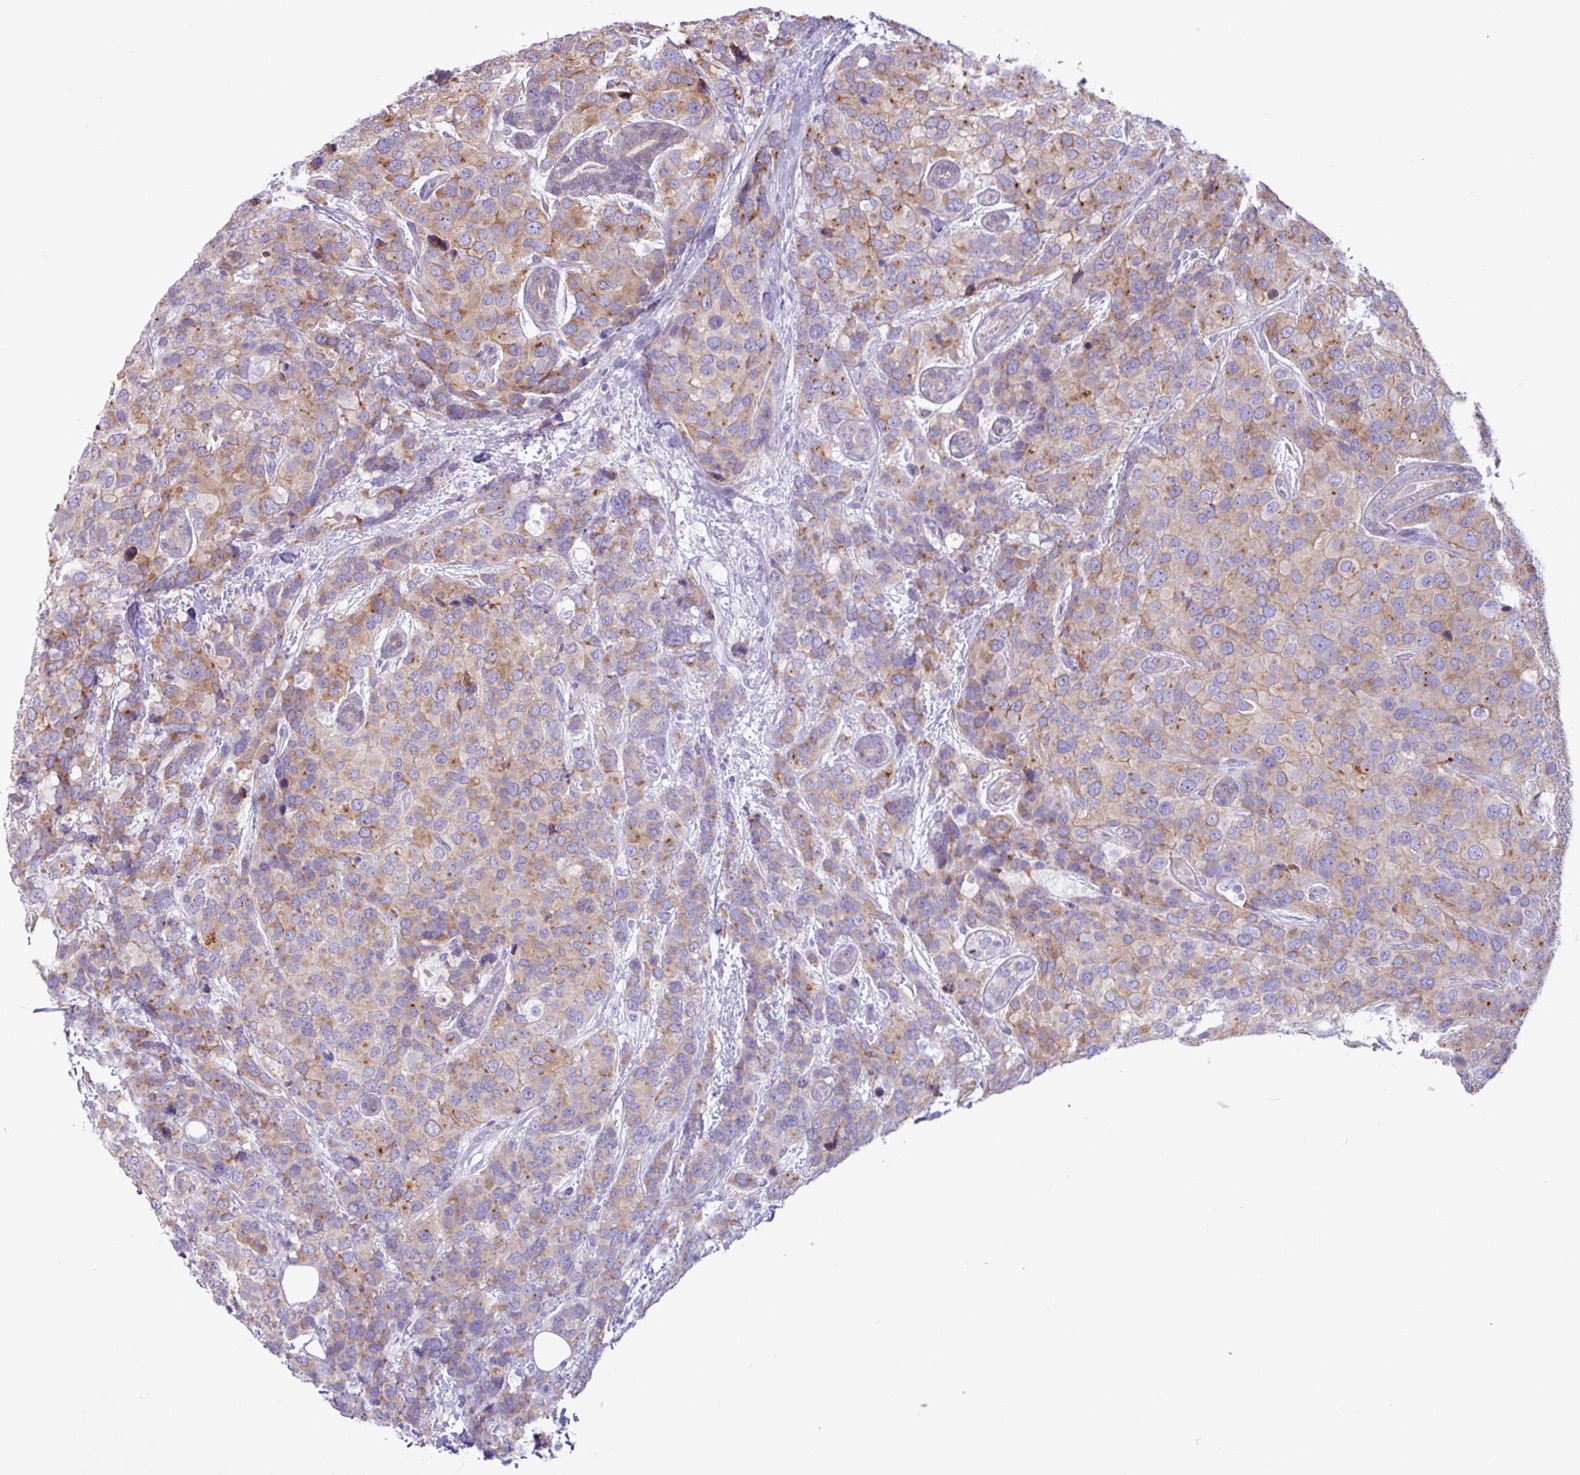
{"staining": {"intensity": "moderate", "quantity": "25%-75%", "location": "cytoplasmic/membranous"}, "tissue": "breast cancer", "cell_type": "Tumor cells", "image_type": "cancer", "snomed": [{"axis": "morphology", "description": "Lobular carcinoma"}, {"axis": "topography", "description": "Breast"}], "caption": "A brown stain highlights moderate cytoplasmic/membranous positivity of a protein in human breast lobular carcinoma tumor cells.", "gene": "SLC38A1", "patient": {"sex": "female", "age": 59}}